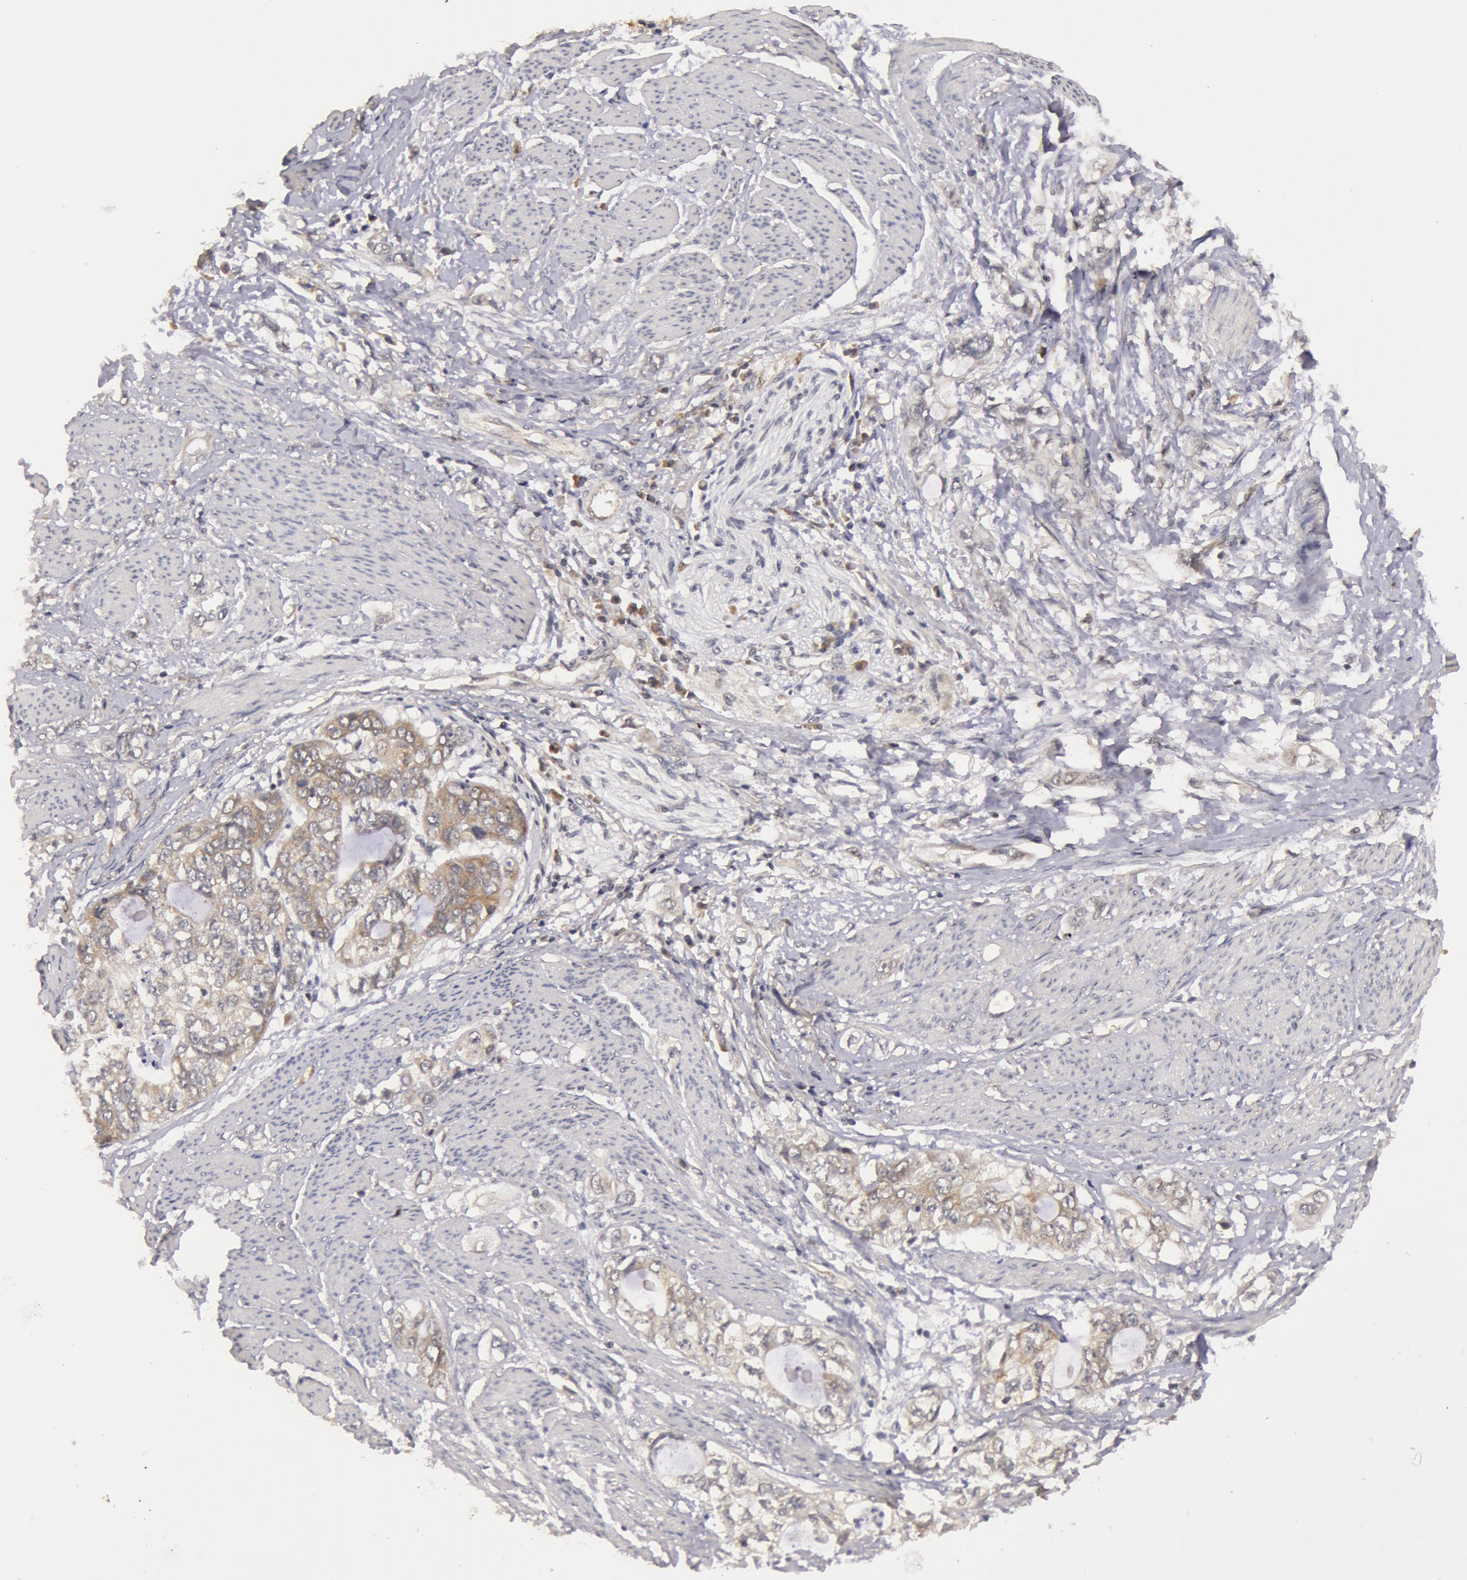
{"staining": {"intensity": "weak", "quantity": "25%-75%", "location": "cytoplasmic/membranous"}, "tissue": "stomach cancer", "cell_type": "Tumor cells", "image_type": "cancer", "snomed": [{"axis": "morphology", "description": "Adenocarcinoma, NOS"}, {"axis": "topography", "description": "Stomach, upper"}], "caption": "IHC histopathology image of human stomach adenocarcinoma stained for a protein (brown), which demonstrates low levels of weak cytoplasmic/membranous positivity in about 25%-75% of tumor cells.", "gene": "SYTL4", "patient": {"sex": "female", "age": 52}}